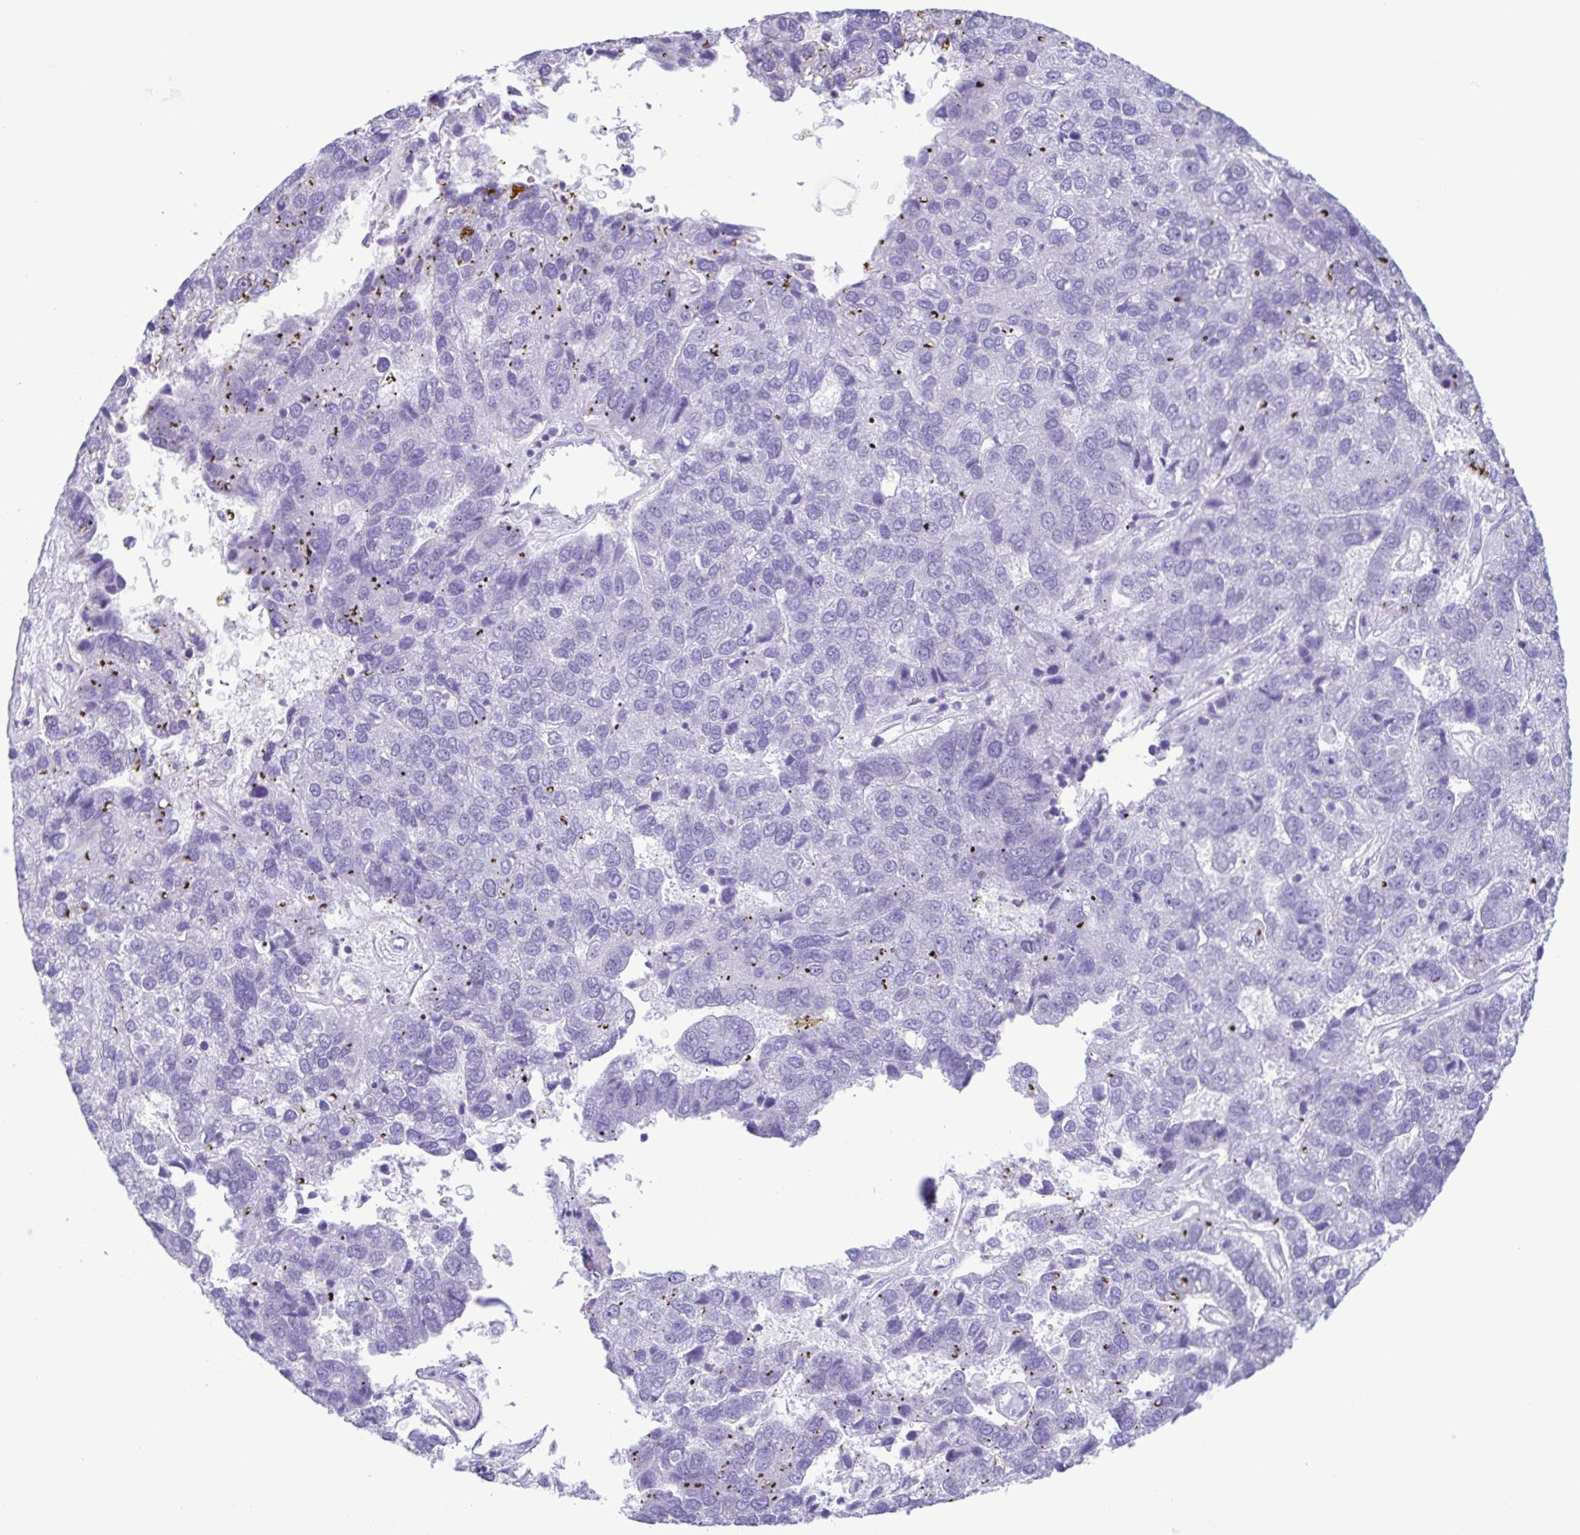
{"staining": {"intensity": "negative", "quantity": "none", "location": "none"}, "tissue": "pancreatic cancer", "cell_type": "Tumor cells", "image_type": "cancer", "snomed": [{"axis": "morphology", "description": "Adenocarcinoma, NOS"}, {"axis": "topography", "description": "Pancreas"}], "caption": "The micrograph demonstrates no staining of tumor cells in pancreatic adenocarcinoma.", "gene": "GPR182", "patient": {"sex": "female", "age": 61}}